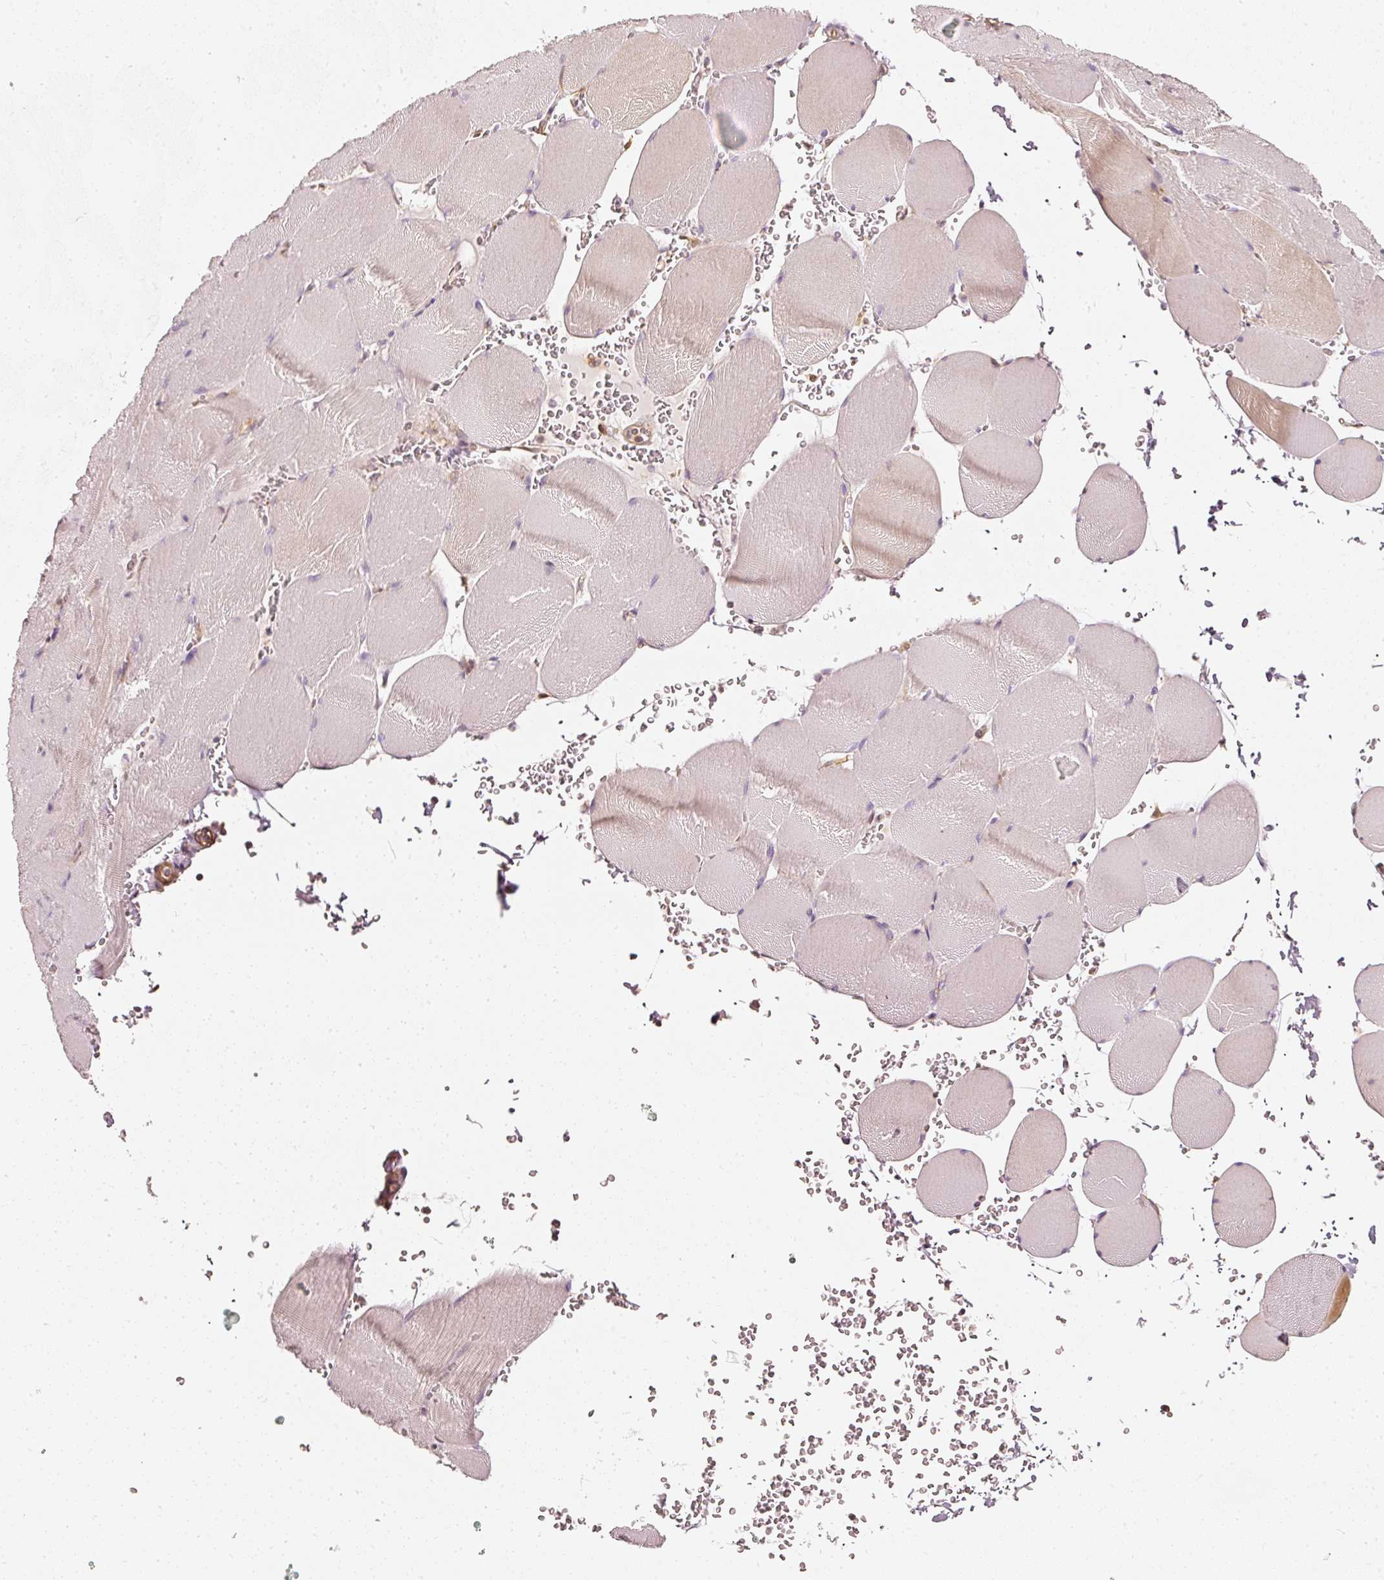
{"staining": {"intensity": "moderate", "quantity": "25%-75%", "location": "cytoplasmic/membranous"}, "tissue": "skeletal muscle", "cell_type": "Myocytes", "image_type": "normal", "snomed": [{"axis": "morphology", "description": "Normal tissue, NOS"}, {"axis": "topography", "description": "Skeletal muscle"}, {"axis": "topography", "description": "Head-Neck"}], "caption": "This histopathology image shows immunohistochemistry (IHC) staining of normal human skeletal muscle, with medium moderate cytoplasmic/membranous staining in approximately 25%-75% of myocytes.", "gene": "ASMTL", "patient": {"sex": "male", "age": 66}}